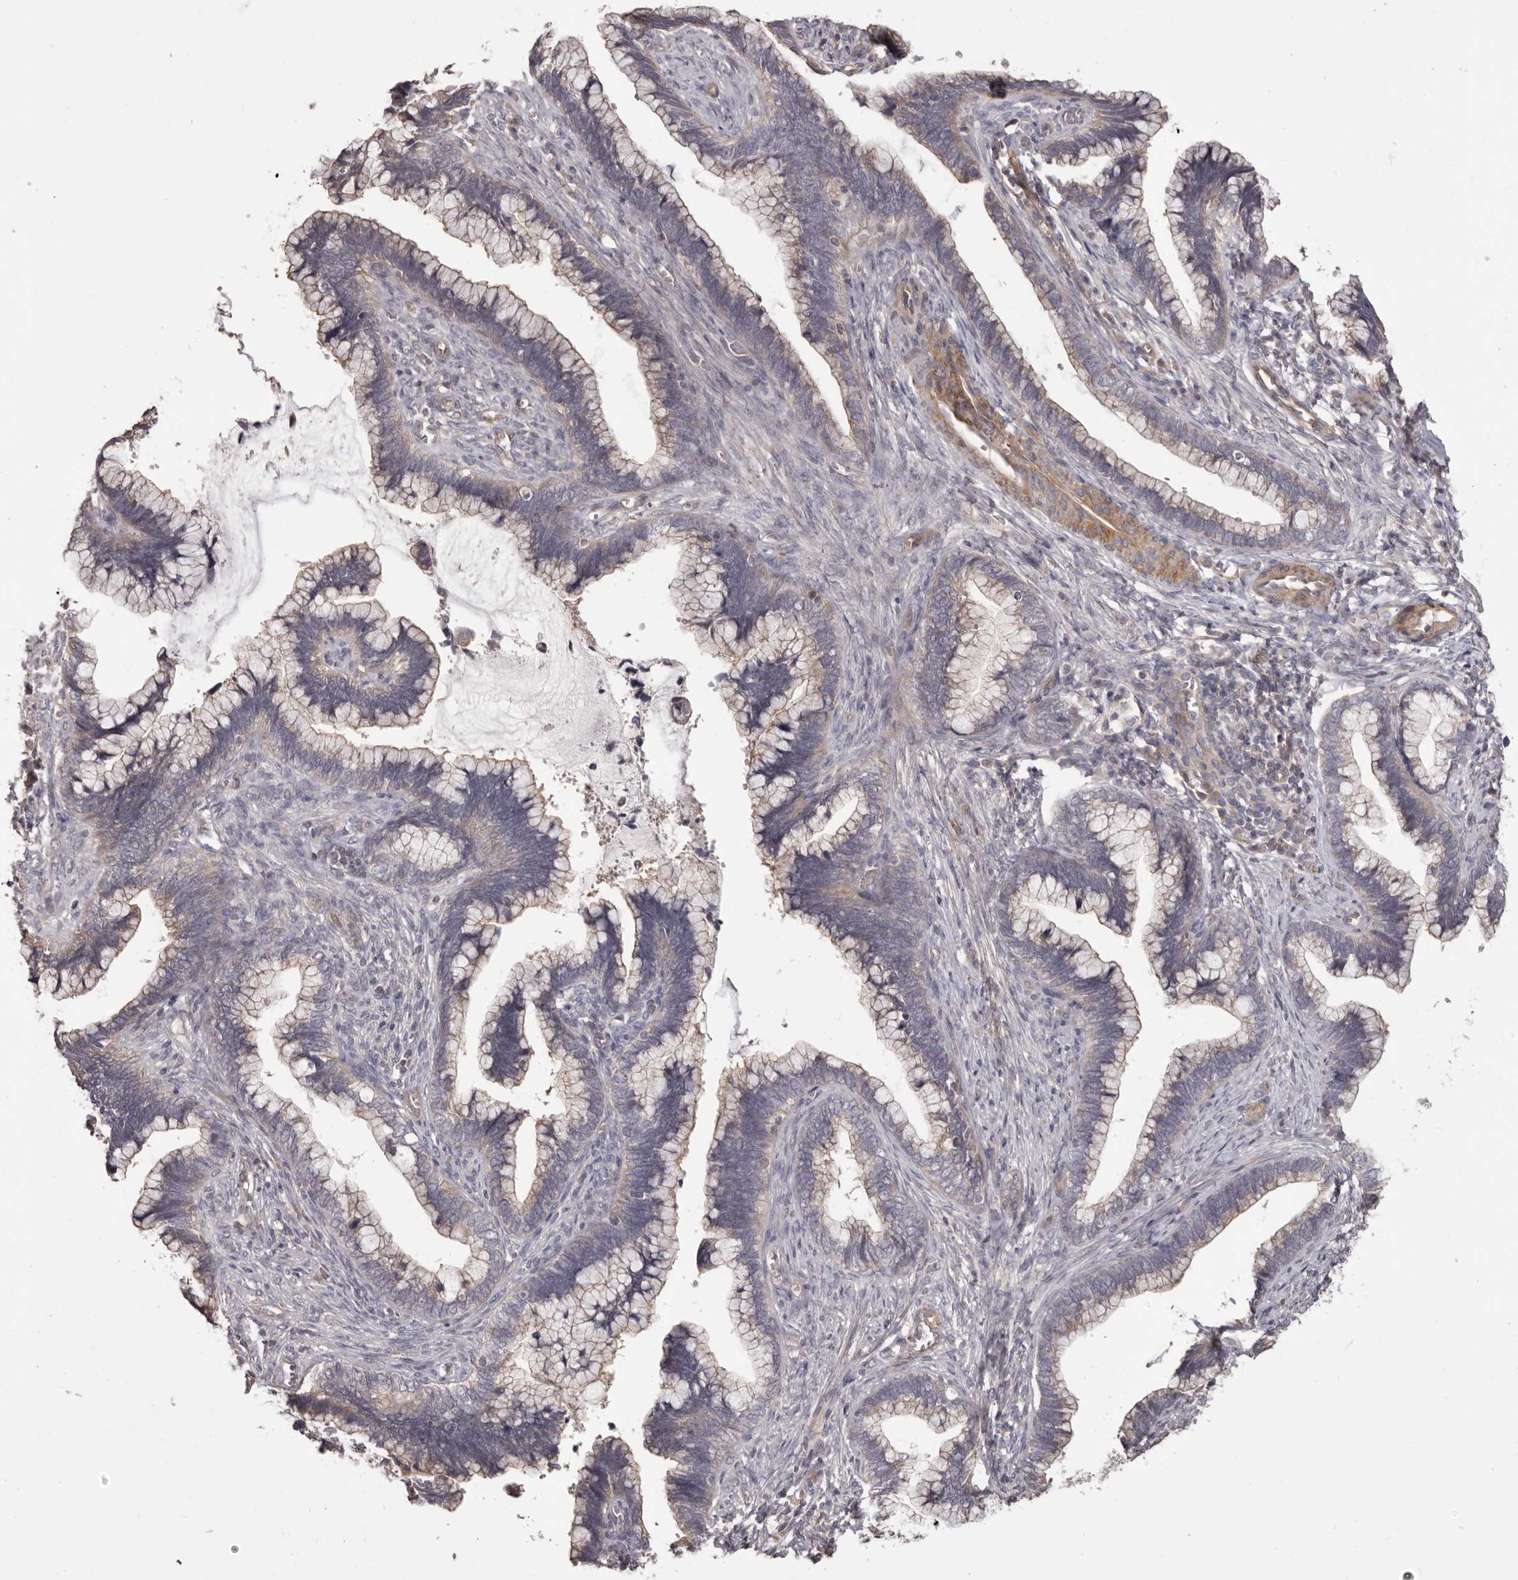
{"staining": {"intensity": "weak", "quantity": "<25%", "location": "cytoplasmic/membranous"}, "tissue": "cervical cancer", "cell_type": "Tumor cells", "image_type": "cancer", "snomed": [{"axis": "morphology", "description": "Adenocarcinoma, NOS"}, {"axis": "topography", "description": "Cervix"}], "caption": "Human cervical cancer stained for a protein using immunohistochemistry shows no positivity in tumor cells.", "gene": "HRH1", "patient": {"sex": "female", "age": 44}}